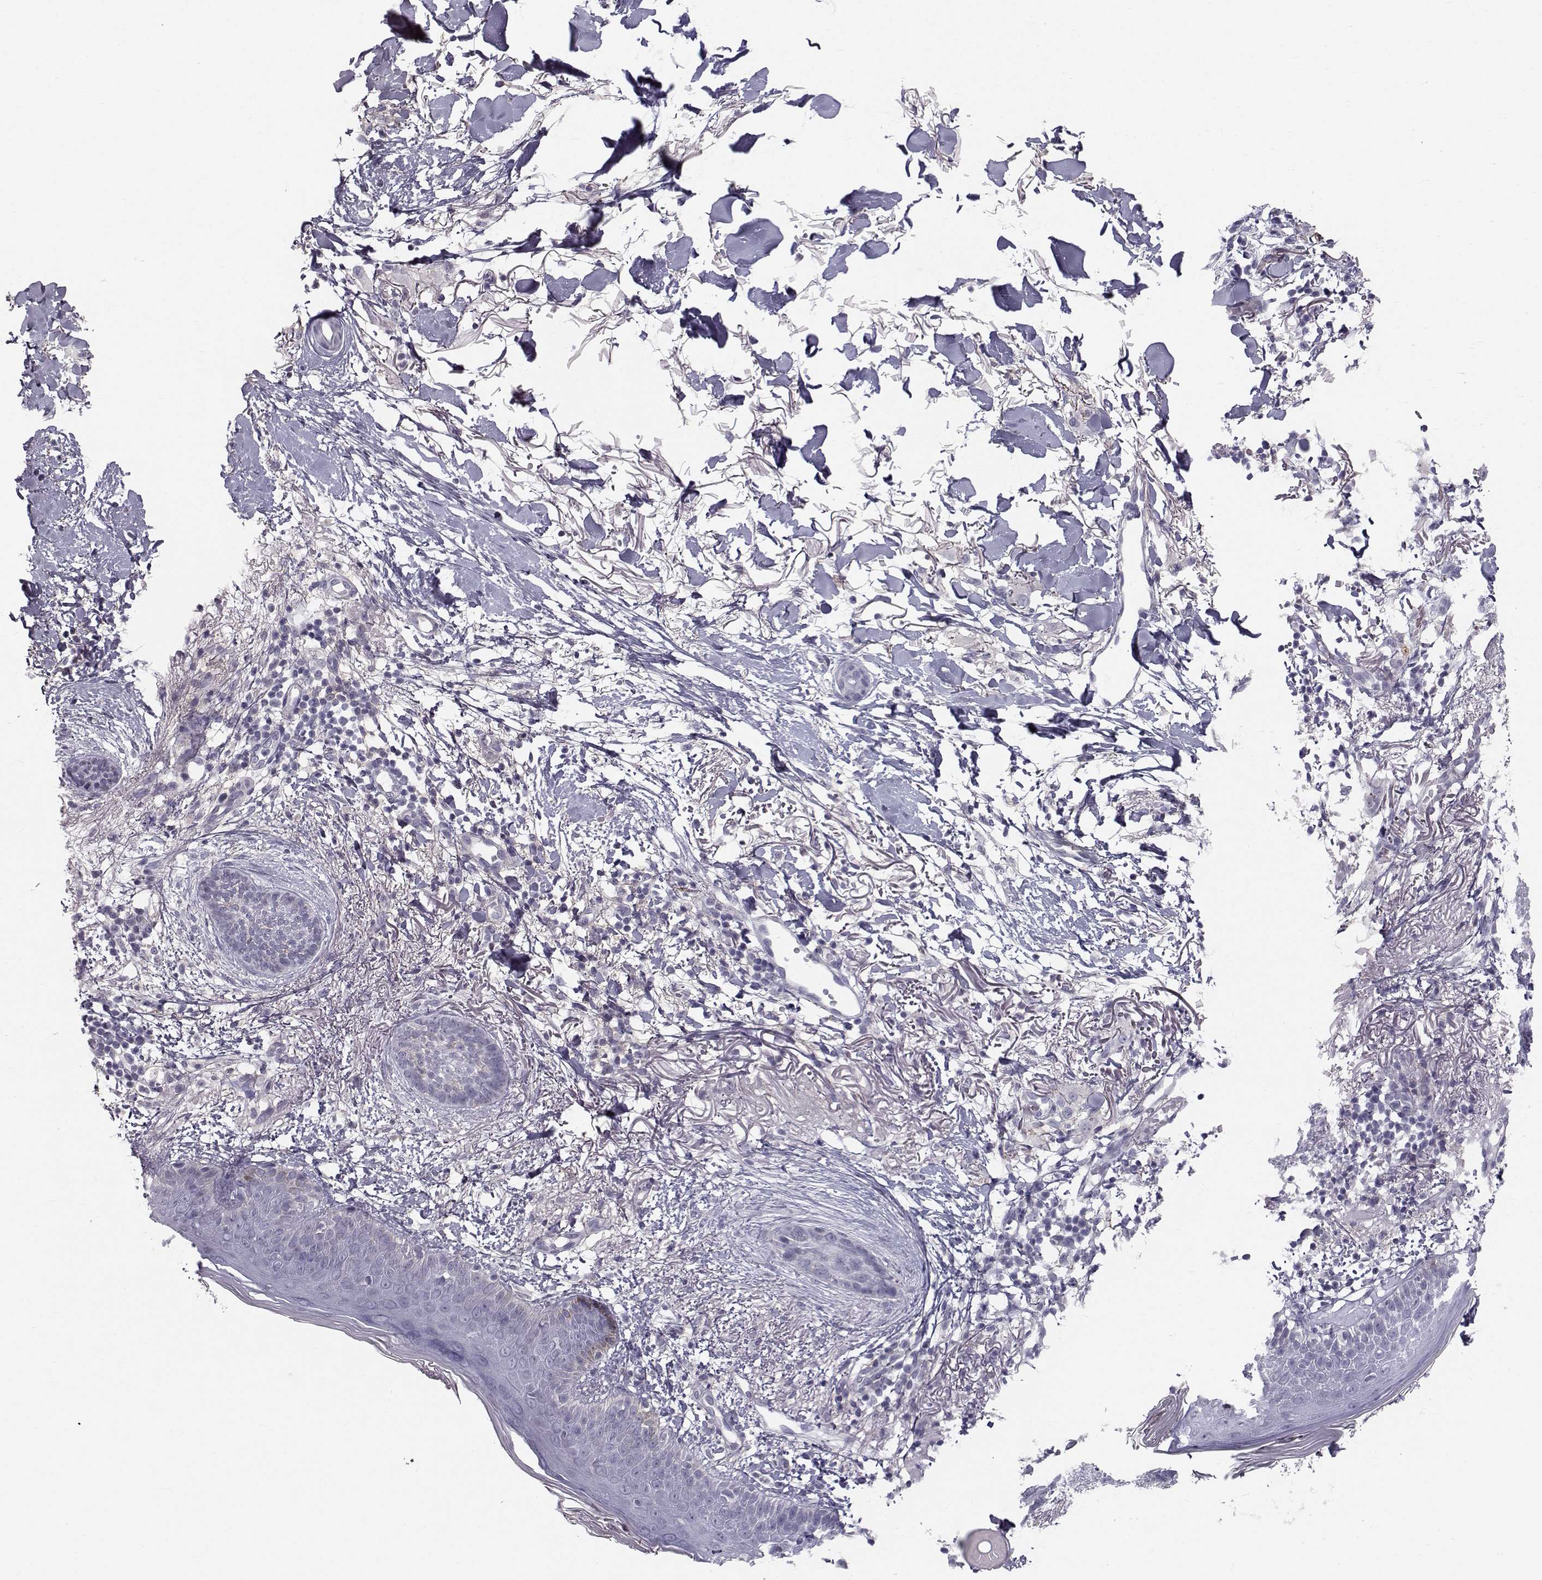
{"staining": {"intensity": "negative", "quantity": "none", "location": "none"}, "tissue": "skin cancer", "cell_type": "Tumor cells", "image_type": "cancer", "snomed": [{"axis": "morphology", "description": "Normal tissue, NOS"}, {"axis": "morphology", "description": "Basal cell carcinoma"}, {"axis": "topography", "description": "Skin"}], "caption": "High magnification brightfield microscopy of skin basal cell carcinoma stained with DAB (brown) and counterstained with hematoxylin (blue): tumor cells show no significant staining. (Stains: DAB (3,3'-diaminobenzidine) immunohistochemistry with hematoxylin counter stain, Microscopy: brightfield microscopy at high magnification).", "gene": "SPDYE4", "patient": {"sex": "male", "age": 84}}